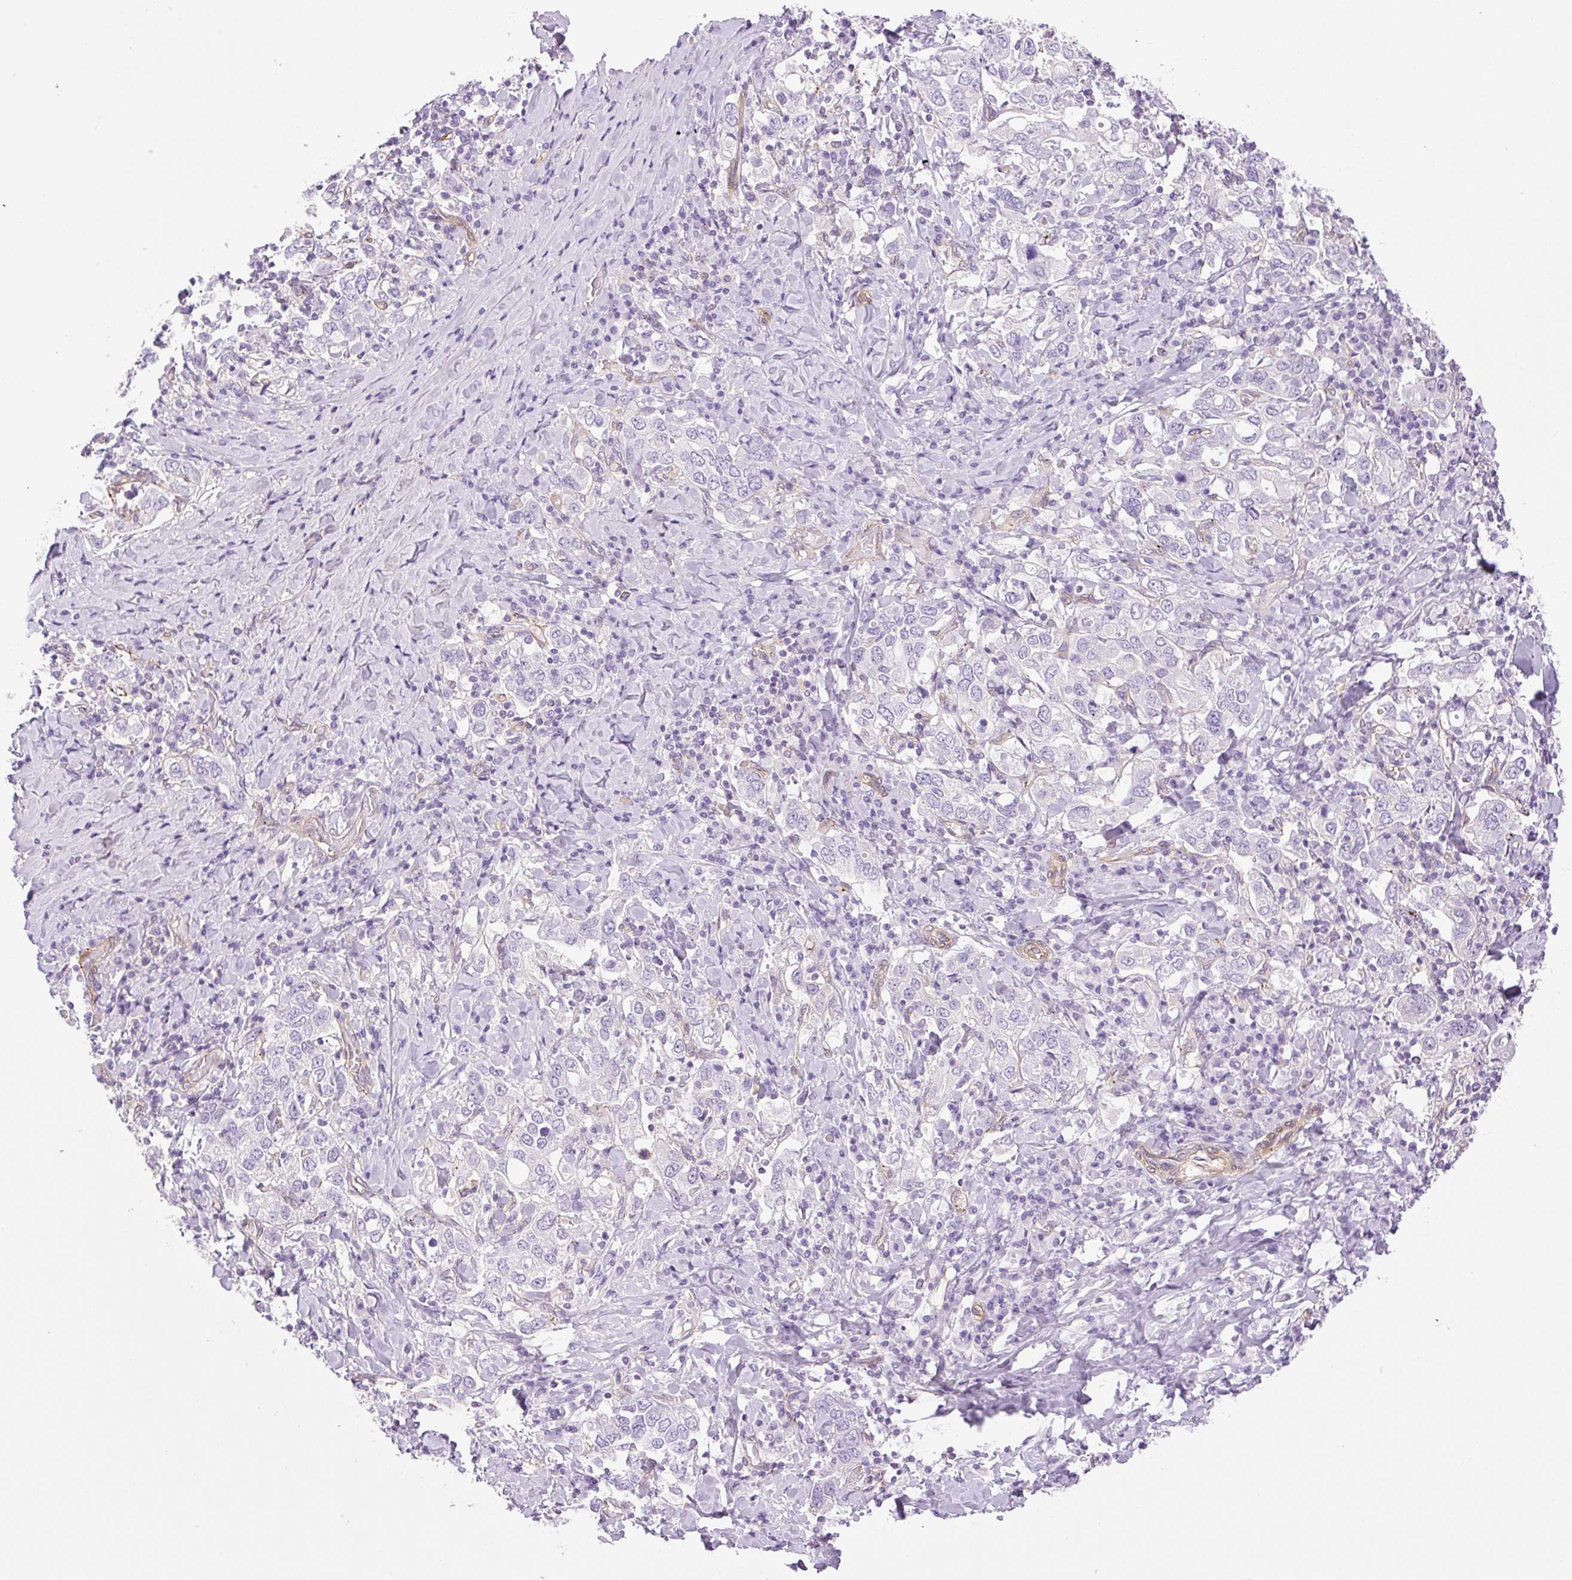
{"staining": {"intensity": "negative", "quantity": "none", "location": "none"}, "tissue": "stomach cancer", "cell_type": "Tumor cells", "image_type": "cancer", "snomed": [{"axis": "morphology", "description": "Adenocarcinoma, NOS"}, {"axis": "topography", "description": "Stomach, upper"}], "caption": "Tumor cells show no significant positivity in stomach adenocarcinoma.", "gene": "EHD3", "patient": {"sex": "male", "age": 62}}